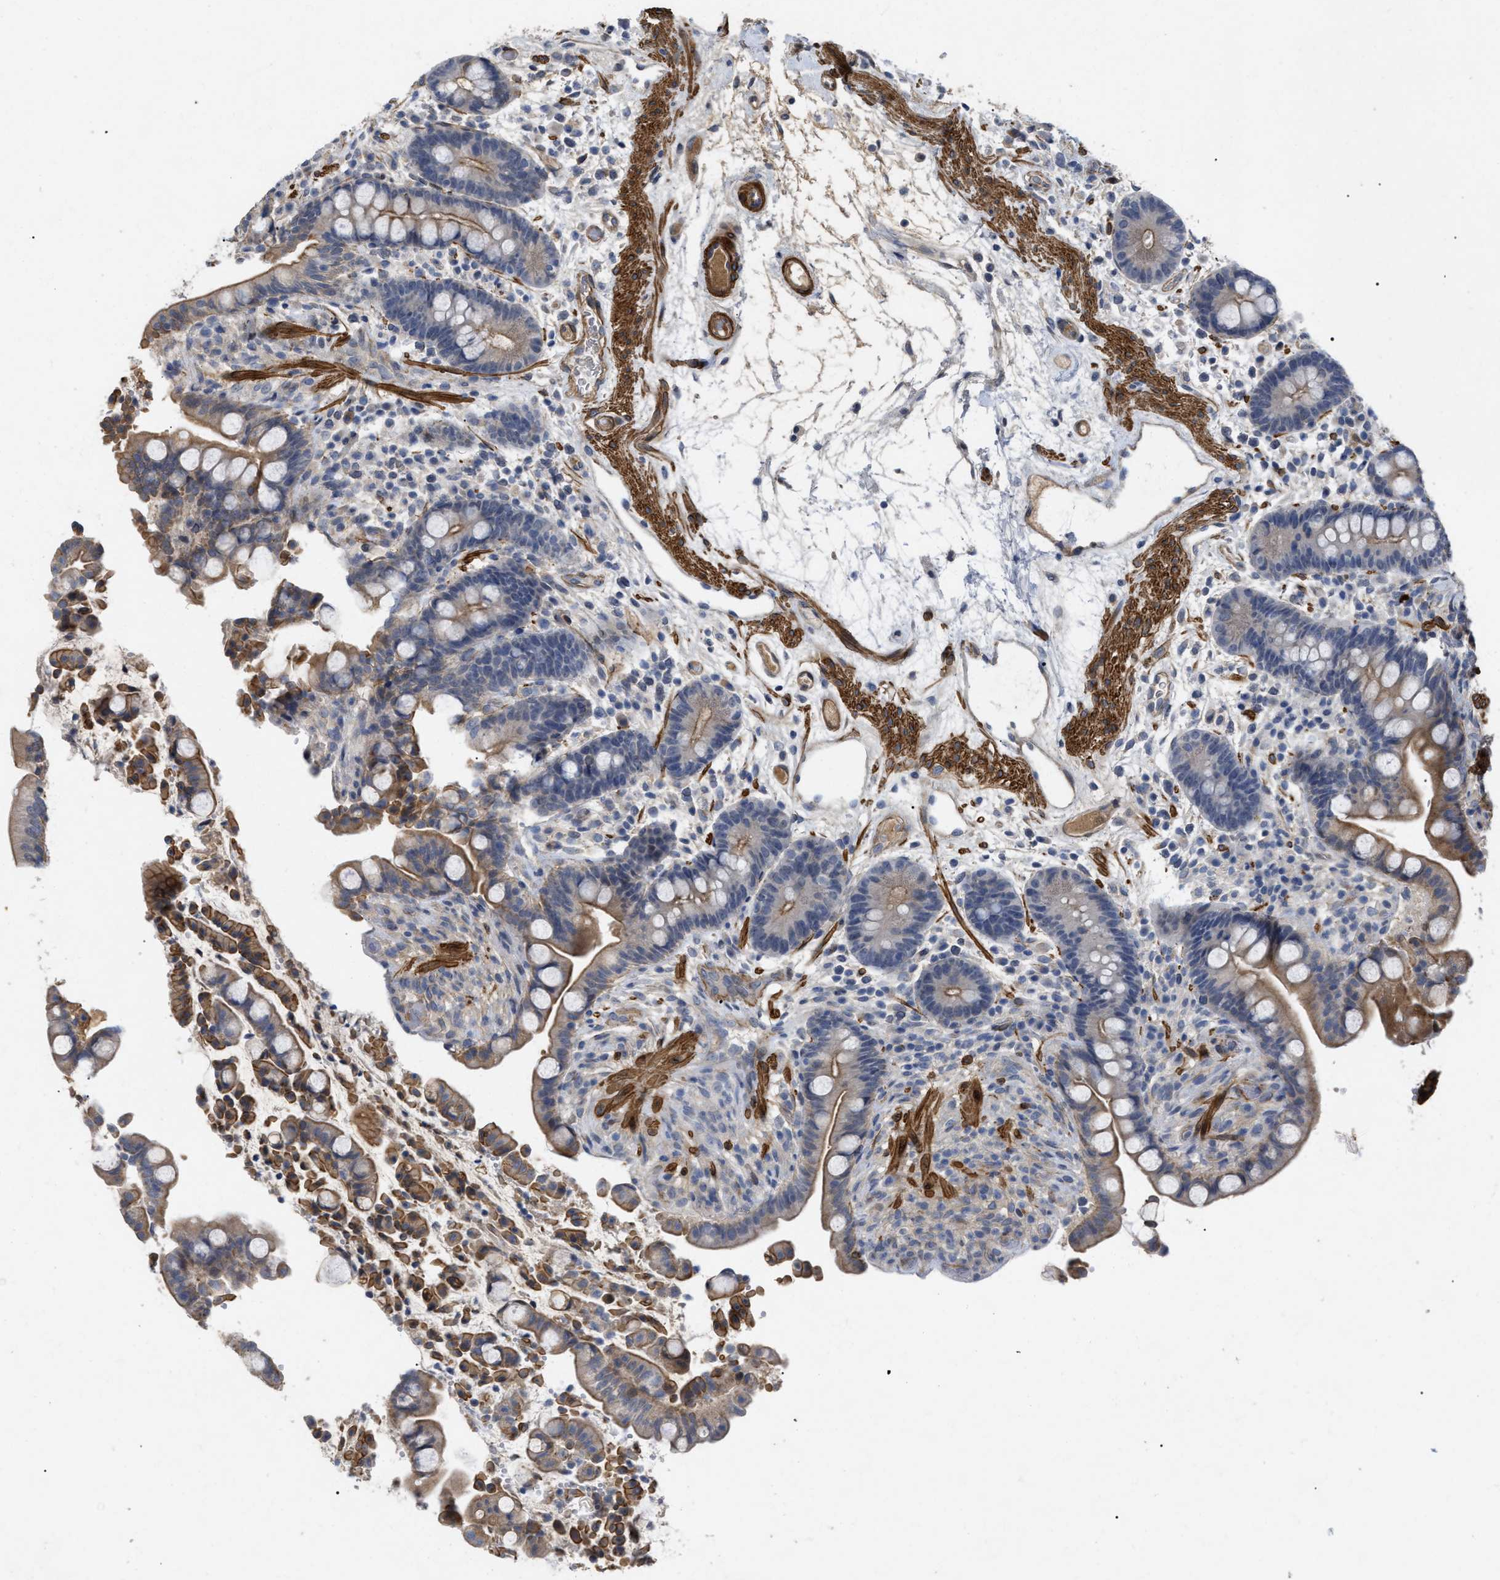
{"staining": {"intensity": "moderate", "quantity": ">75%", "location": "cytoplasmic/membranous"}, "tissue": "colon", "cell_type": "Endothelial cells", "image_type": "normal", "snomed": [{"axis": "morphology", "description": "Normal tissue, NOS"}, {"axis": "topography", "description": "Colon"}], "caption": "A photomicrograph showing moderate cytoplasmic/membranous expression in approximately >75% of endothelial cells in benign colon, as visualized by brown immunohistochemical staining.", "gene": "ST6GALNAC6", "patient": {"sex": "male", "age": 73}}